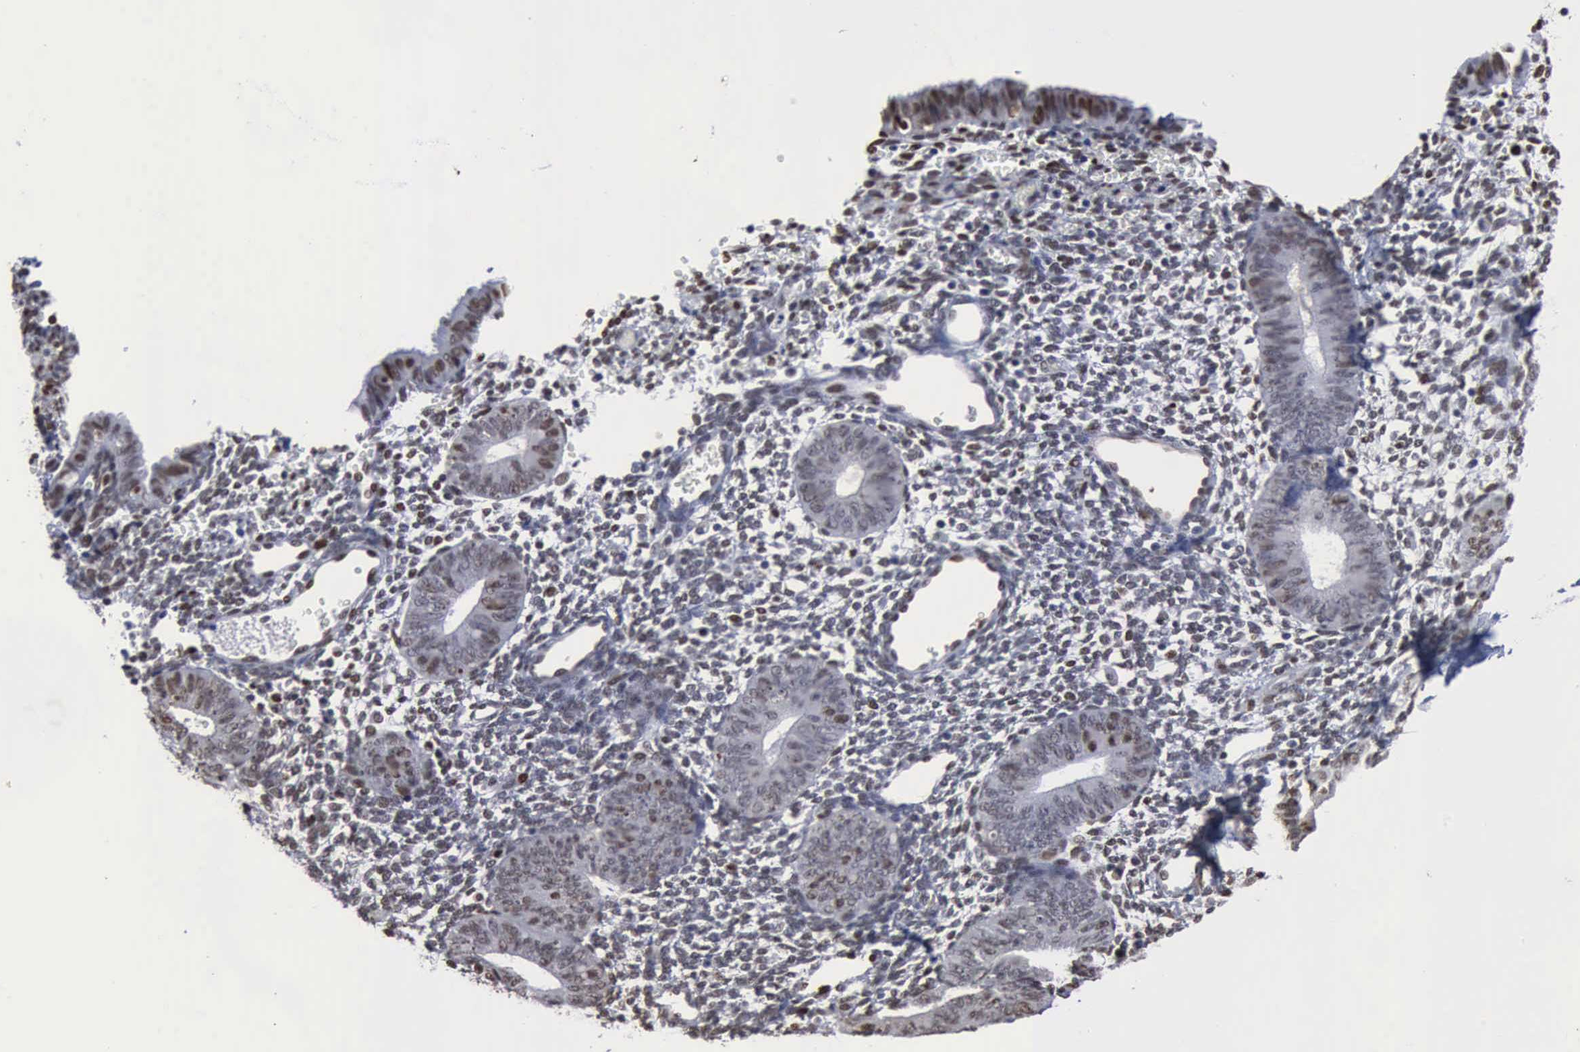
{"staining": {"intensity": "weak", "quantity": "<25%", "location": "nuclear"}, "tissue": "endometrium", "cell_type": "Cells in endometrial stroma", "image_type": "normal", "snomed": [{"axis": "morphology", "description": "Normal tissue, NOS"}, {"axis": "topography", "description": "Endometrium"}], "caption": "High power microscopy image of an IHC image of normal endometrium, revealing no significant expression in cells in endometrial stroma.", "gene": "PCNA", "patient": {"sex": "female", "age": 61}}